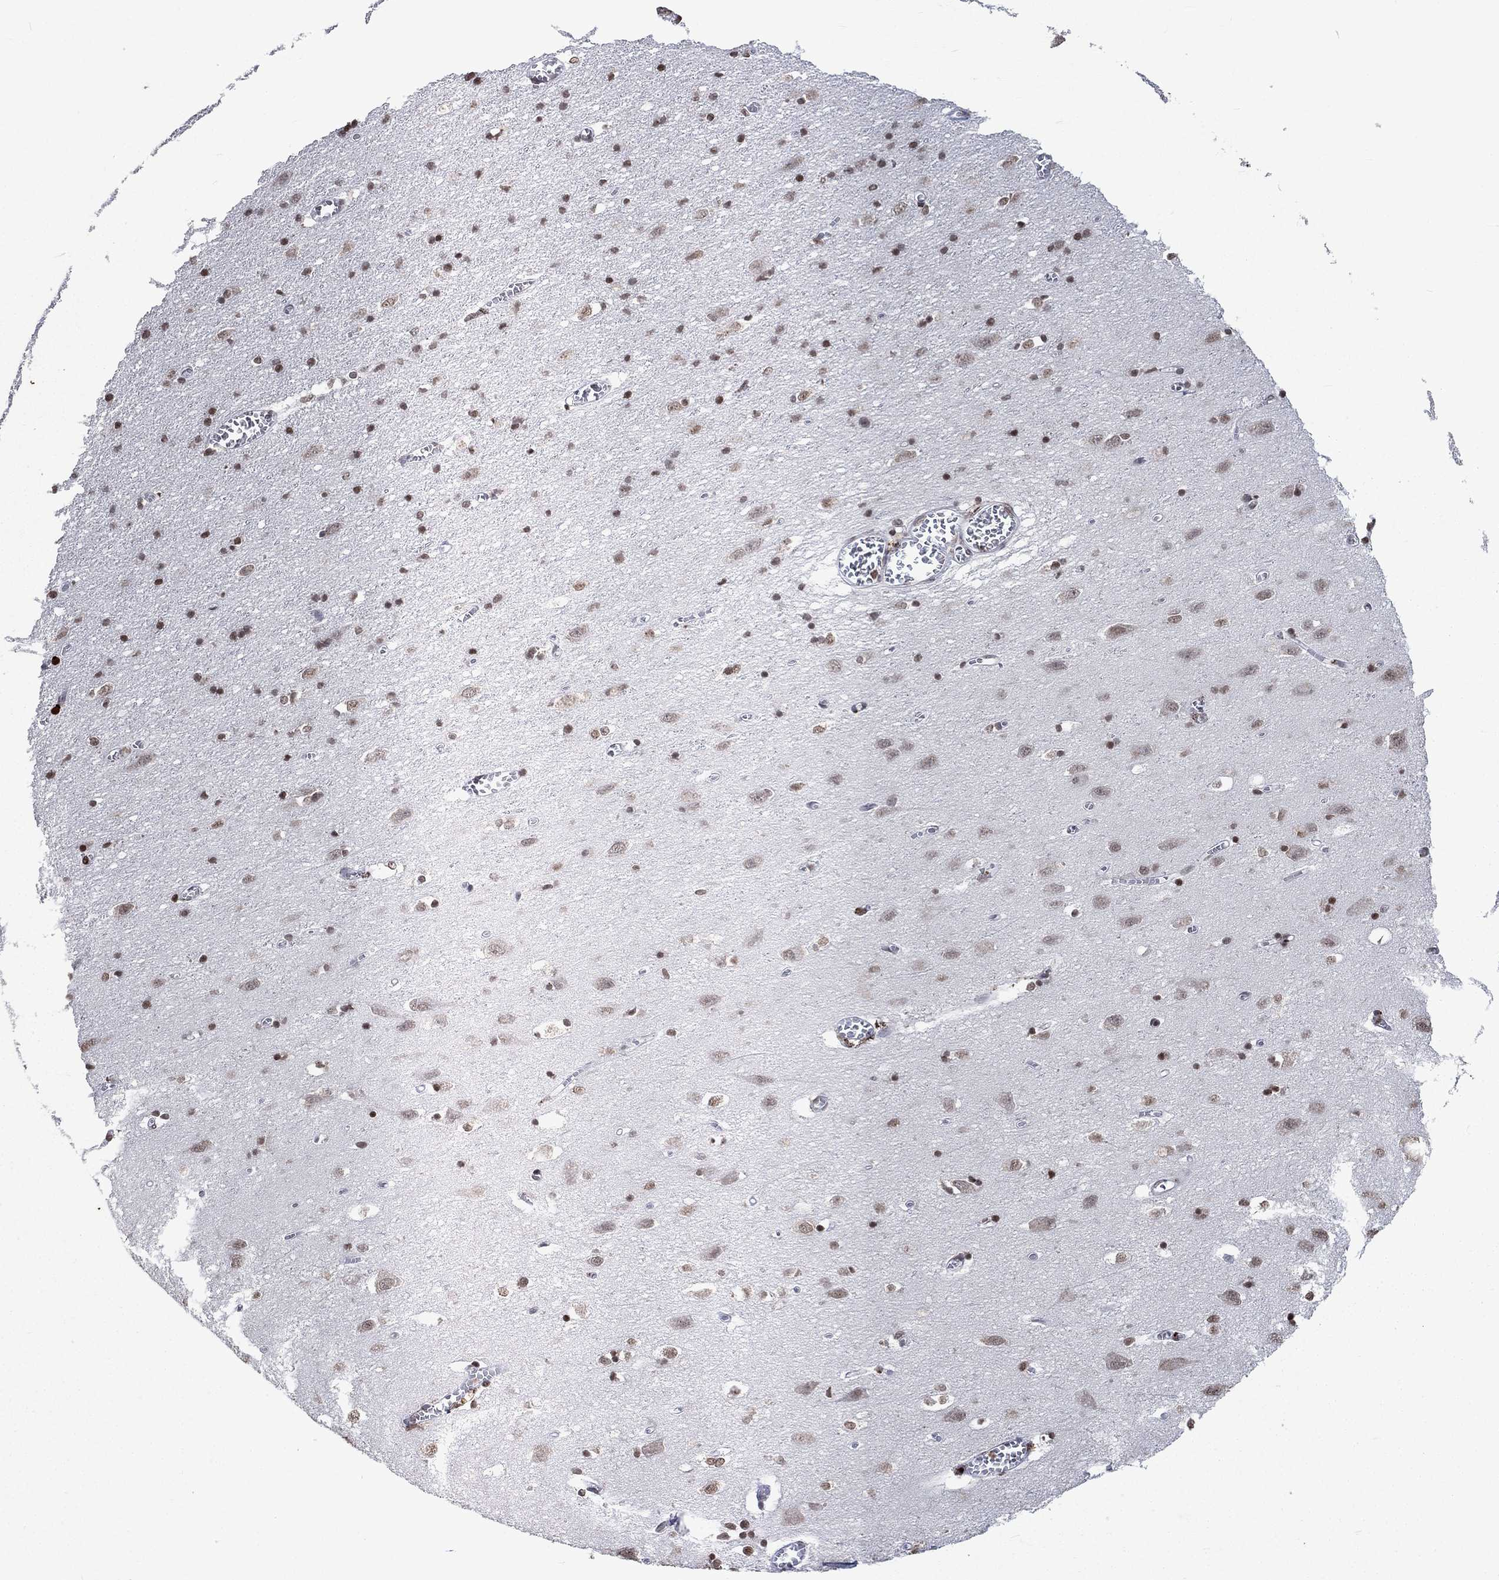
{"staining": {"intensity": "negative", "quantity": "none", "location": "none"}, "tissue": "cerebral cortex", "cell_type": "Endothelial cells", "image_type": "normal", "snomed": [{"axis": "morphology", "description": "Normal tissue, NOS"}, {"axis": "topography", "description": "Cerebral cortex"}], "caption": "A high-resolution histopathology image shows immunohistochemistry (IHC) staining of benign cerebral cortex, which displays no significant positivity in endothelial cells.", "gene": "SRSF3", "patient": {"sex": "male", "age": 70}}